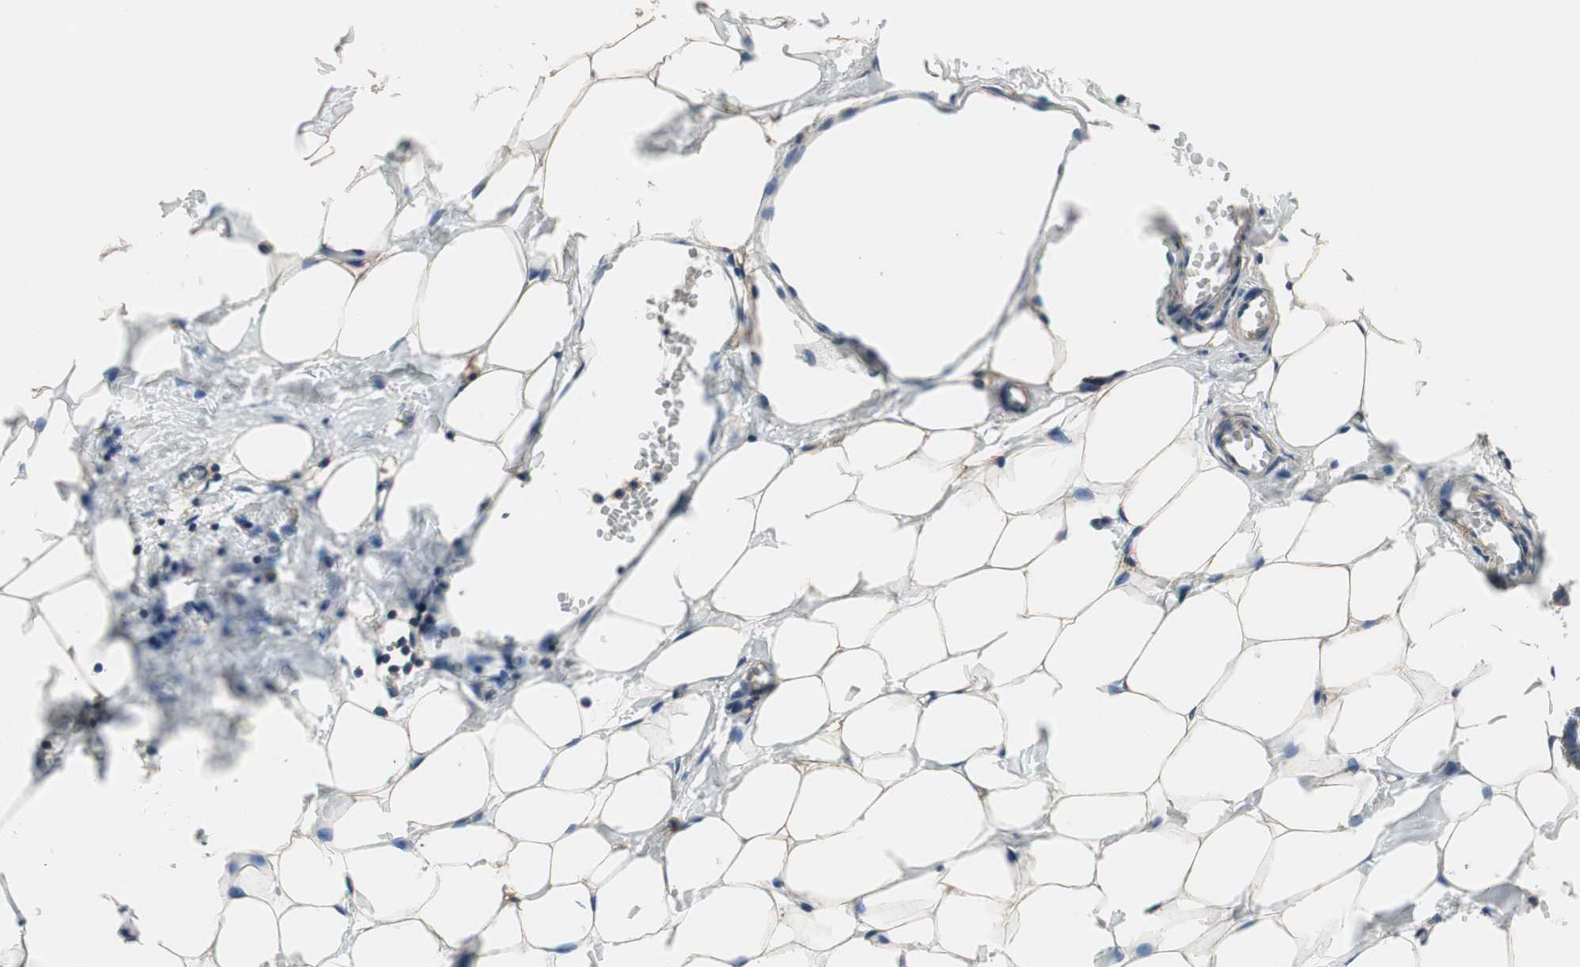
{"staining": {"intensity": "weak", "quantity": ">75%", "location": "cytoplasmic/membranous"}, "tissue": "breast", "cell_type": "Adipocytes", "image_type": "normal", "snomed": [{"axis": "morphology", "description": "Normal tissue, NOS"}, {"axis": "topography", "description": "Breast"}], "caption": "This histopathology image exhibits normal breast stained with immunohistochemistry to label a protein in brown. The cytoplasmic/membranous of adipocytes show weak positivity for the protein. Nuclei are counter-stained blue.", "gene": "IL1RL1", "patient": {"sex": "female", "age": 27}}